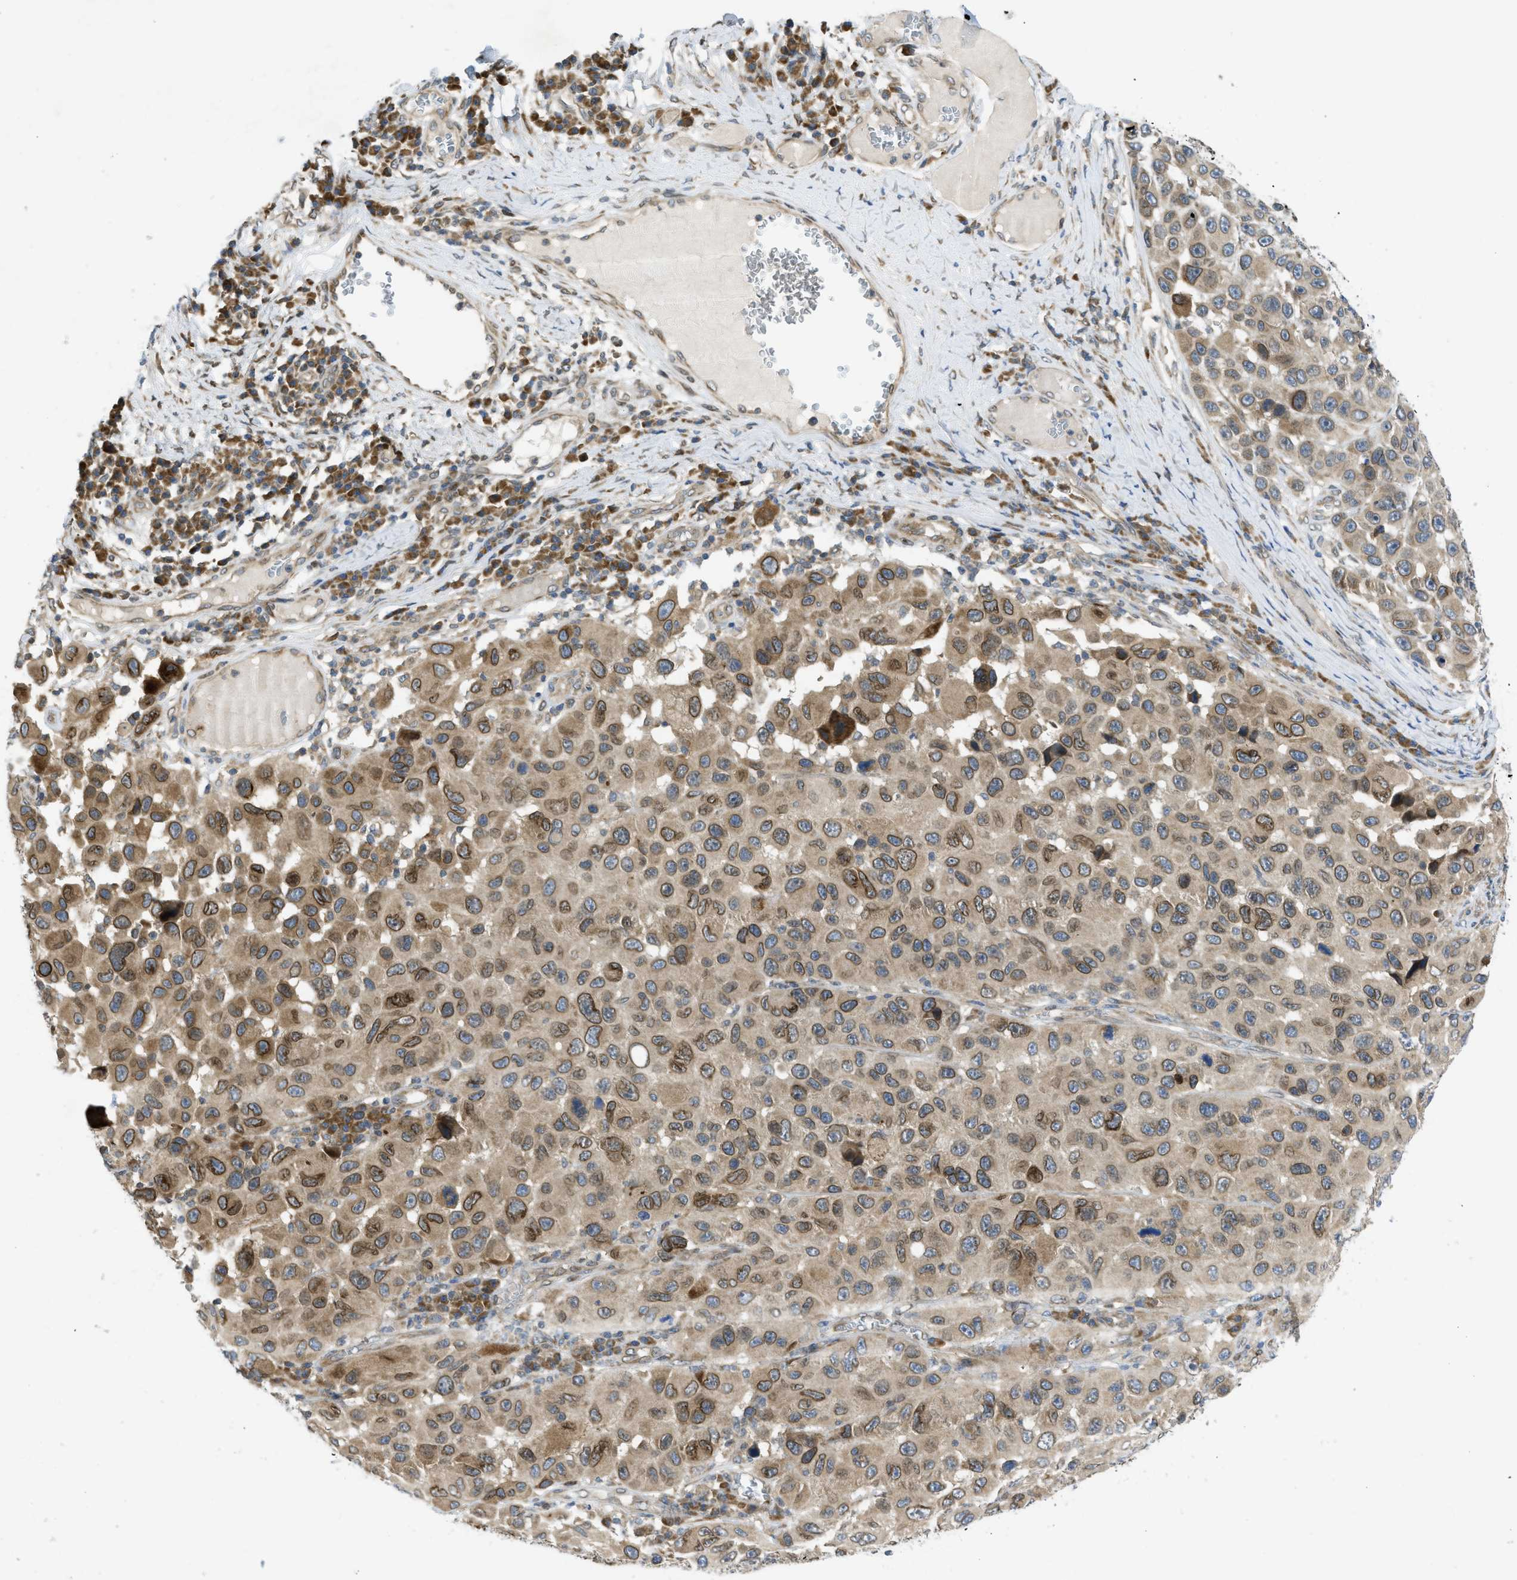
{"staining": {"intensity": "moderate", "quantity": "25%-75%", "location": "cytoplasmic/membranous,nuclear"}, "tissue": "melanoma", "cell_type": "Tumor cells", "image_type": "cancer", "snomed": [{"axis": "morphology", "description": "Malignant melanoma, NOS"}, {"axis": "topography", "description": "Skin"}], "caption": "Protein expression analysis of malignant melanoma shows moderate cytoplasmic/membranous and nuclear positivity in approximately 25%-75% of tumor cells.", "gene": "EIF2AK3", "patient": {"sex": "male", "age": 53}}